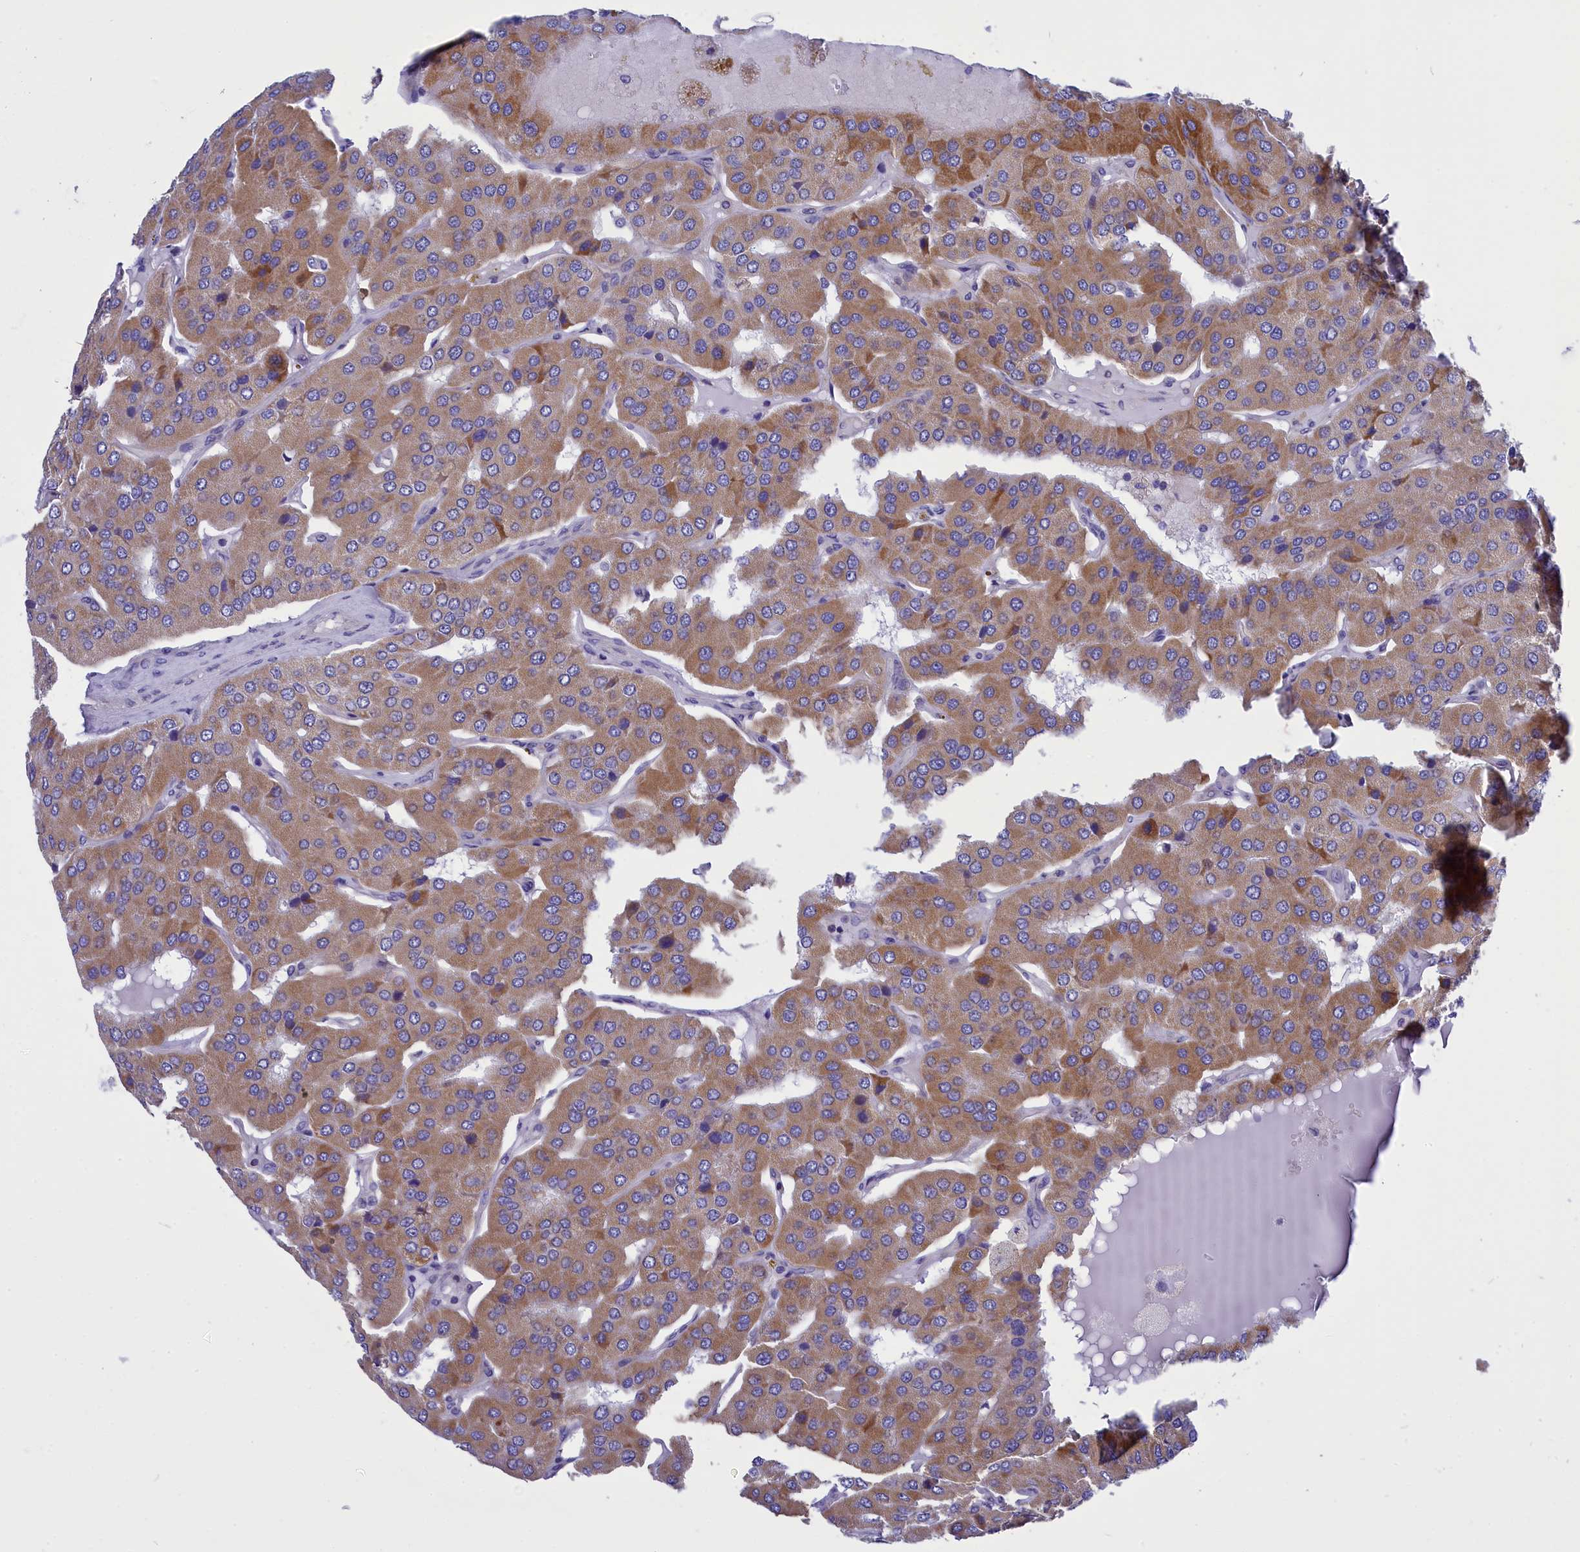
{"staining": {"intensity": "moderate", "quantity": ">75%", "location": "cytoplasmic/membranous"}, "tissue": "parathyroid gland", "cell_type": "Glandular cells", "image_type": "normal", "snomed": [{"axis": "morphology", "description": "Normal tissue, NOS"}, {"axis": "morphology", "description": "Adenoma, NOS"}, {"axis": "topography", "description": "Parathyroid gland"}], "caption": "Protein staining reveals moderate cytoplasmic/membranous staining in about >75% of glandular cells in benign parathyroid gland.", "gene": "CCRL2", "patient": {"sex": "female", "age": 86}}